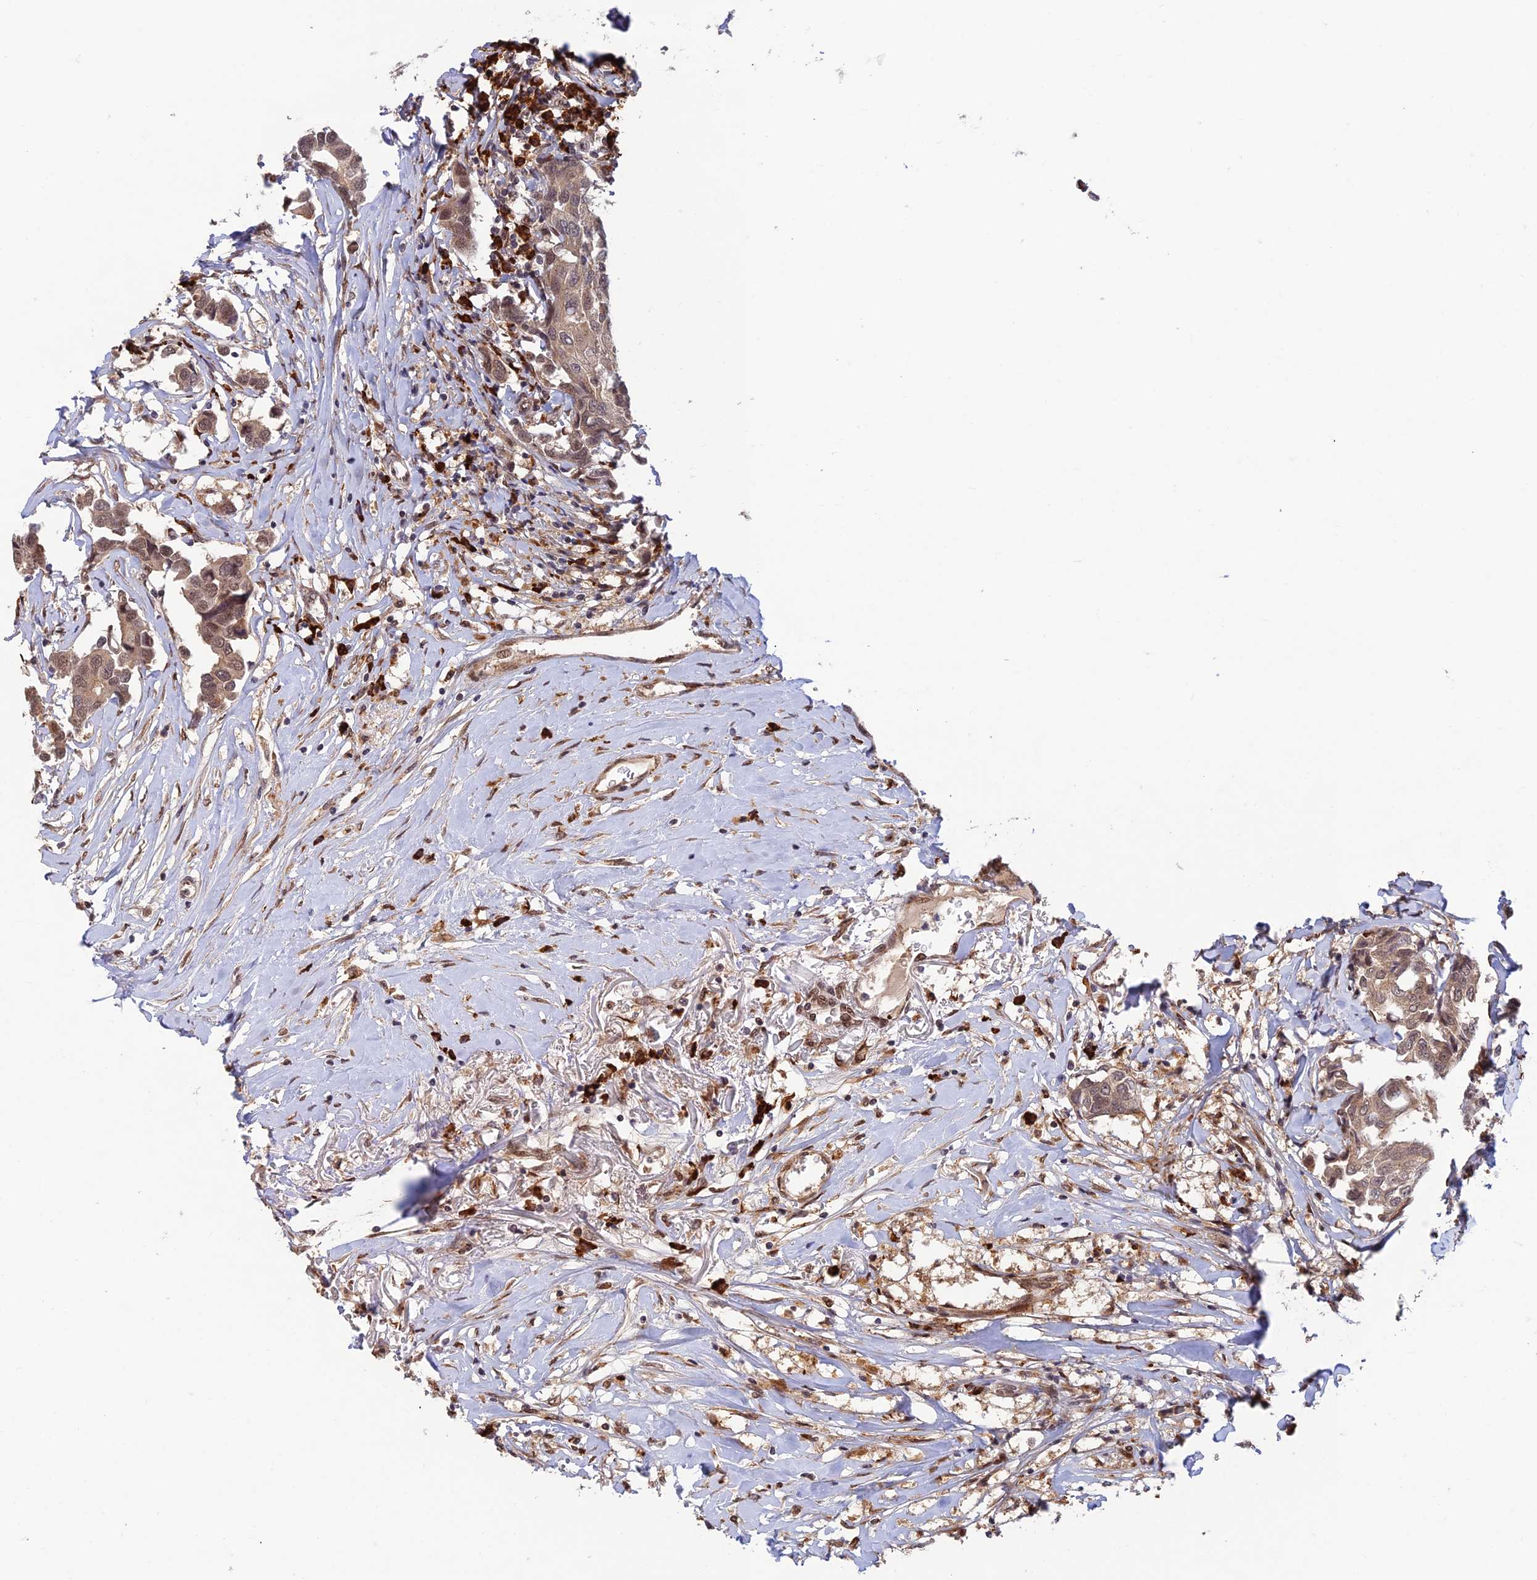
{"staining": {"intensity": "weak", "quantity": ">75%", "location": "cytoplasmic/membranous,nuclear"}, "tissue": "breast cancer", "cell_type": "Tumor cells", "image_type": "cancer", "snomed": [{"axis": "morphology", "description": "Duct carcinoma"}, {"axis": "topography", "description": "Breast"}], "caption": "Immunohistochemical staining of breast infiltrating ductal carcinoma reveals weak cytoplasmic/membranous and nuclear protein expression in about >75% of tumor cells. Using DAB (3,3'-diaminobenzidine) (brown) and hematoxylin (blue) stains, captured at high magnification using brightfield microscopy.", "gene": "ZNF565", "patient": {"sex": "female", "age": 80}}